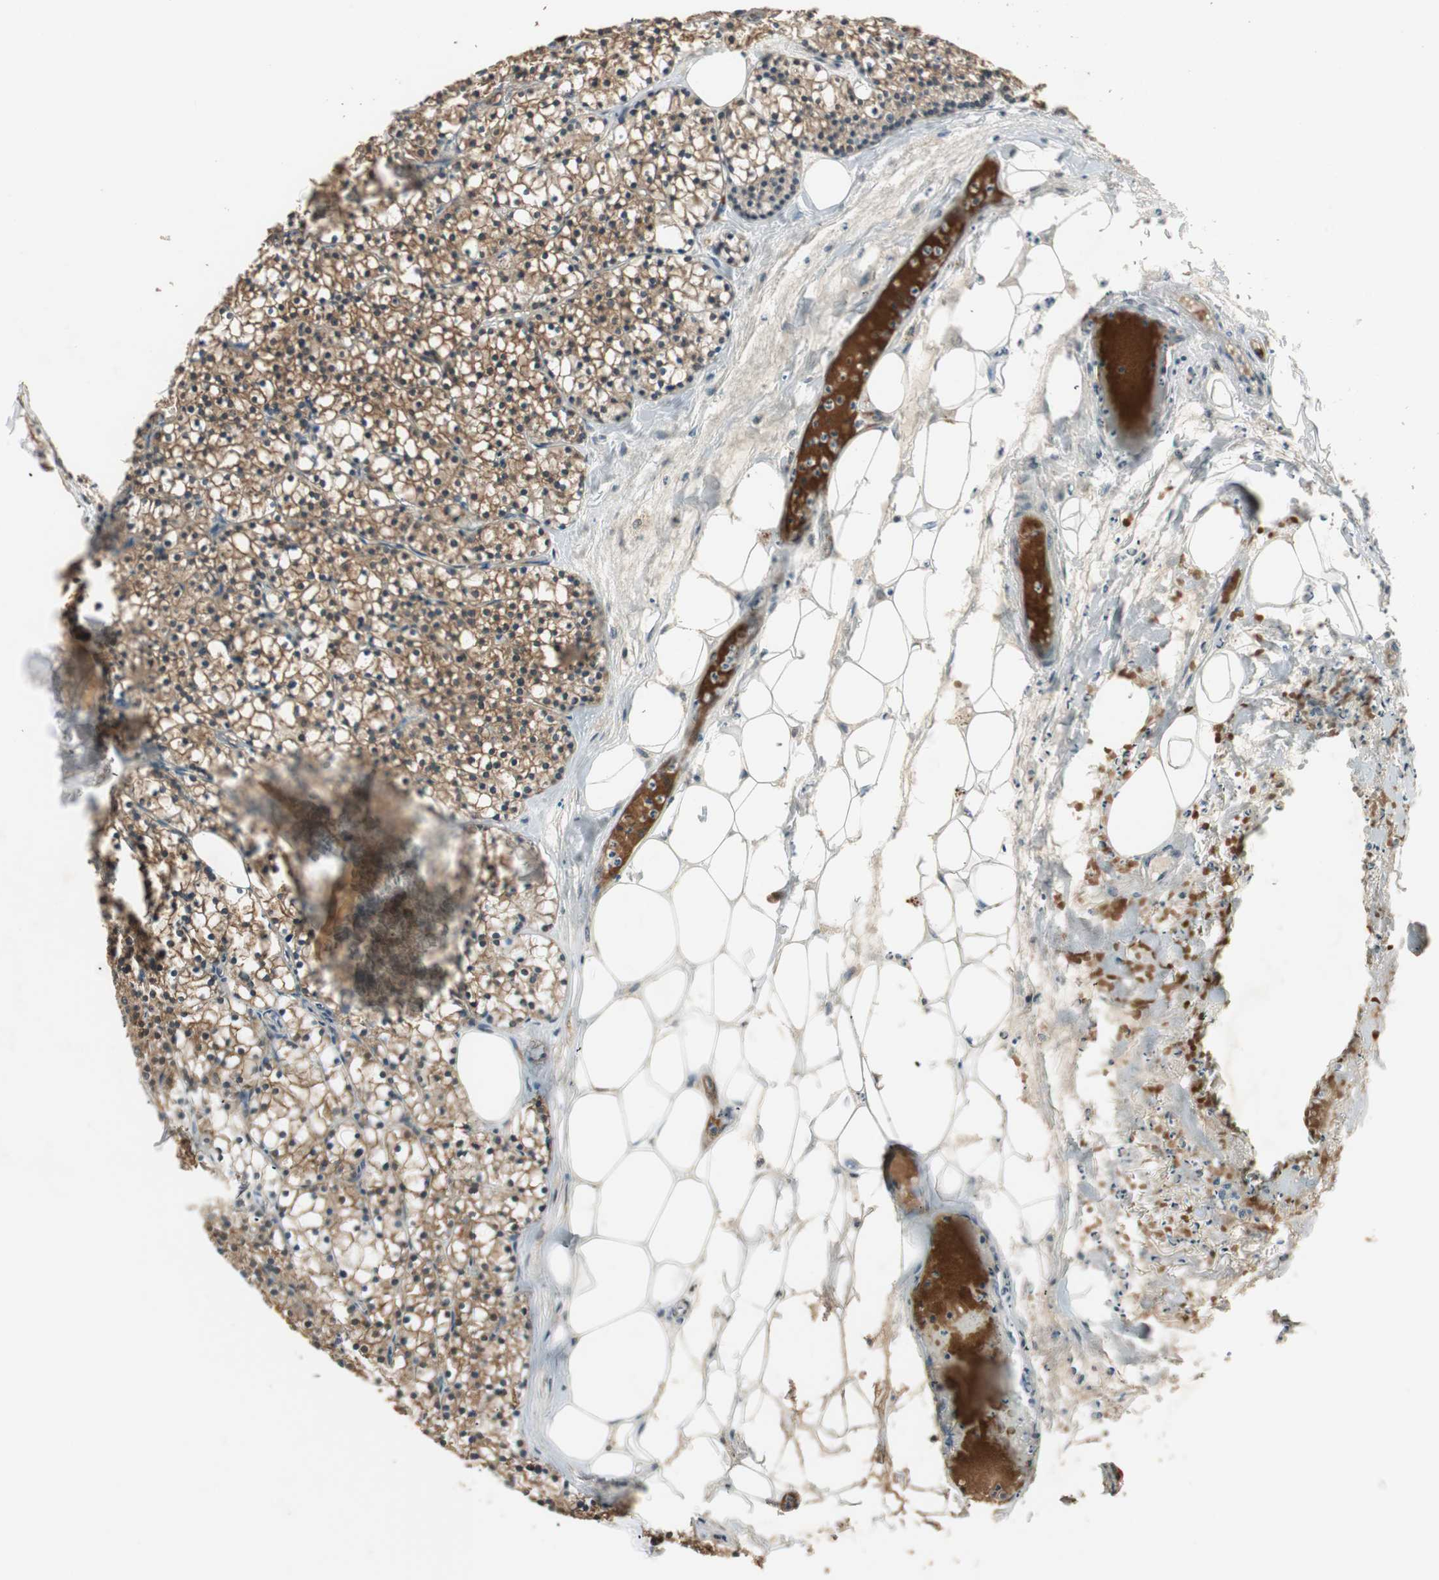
{"staining": {"intensity": "moderate", "quantity": ">75%", "location": "cytoplasmic/membranous"}, "tissue": "parathyroid gland", "cell_type": "Glandular cells", "image_type": "normal", "snomed": [{"axis": "morphology", "description": "Normal tissue, NOS"}, {"axis": "topography", "description": "Parathyroid gland"}], "caption": "The micrograph reveals a brown stain indicating the presence of a protein in the cytoplasmic/membranous of glandular cells in parathyroid gland. Nuclei are stained in blue.", "gene": "USP5", "patient": {"sex": "female", "age": 63}}